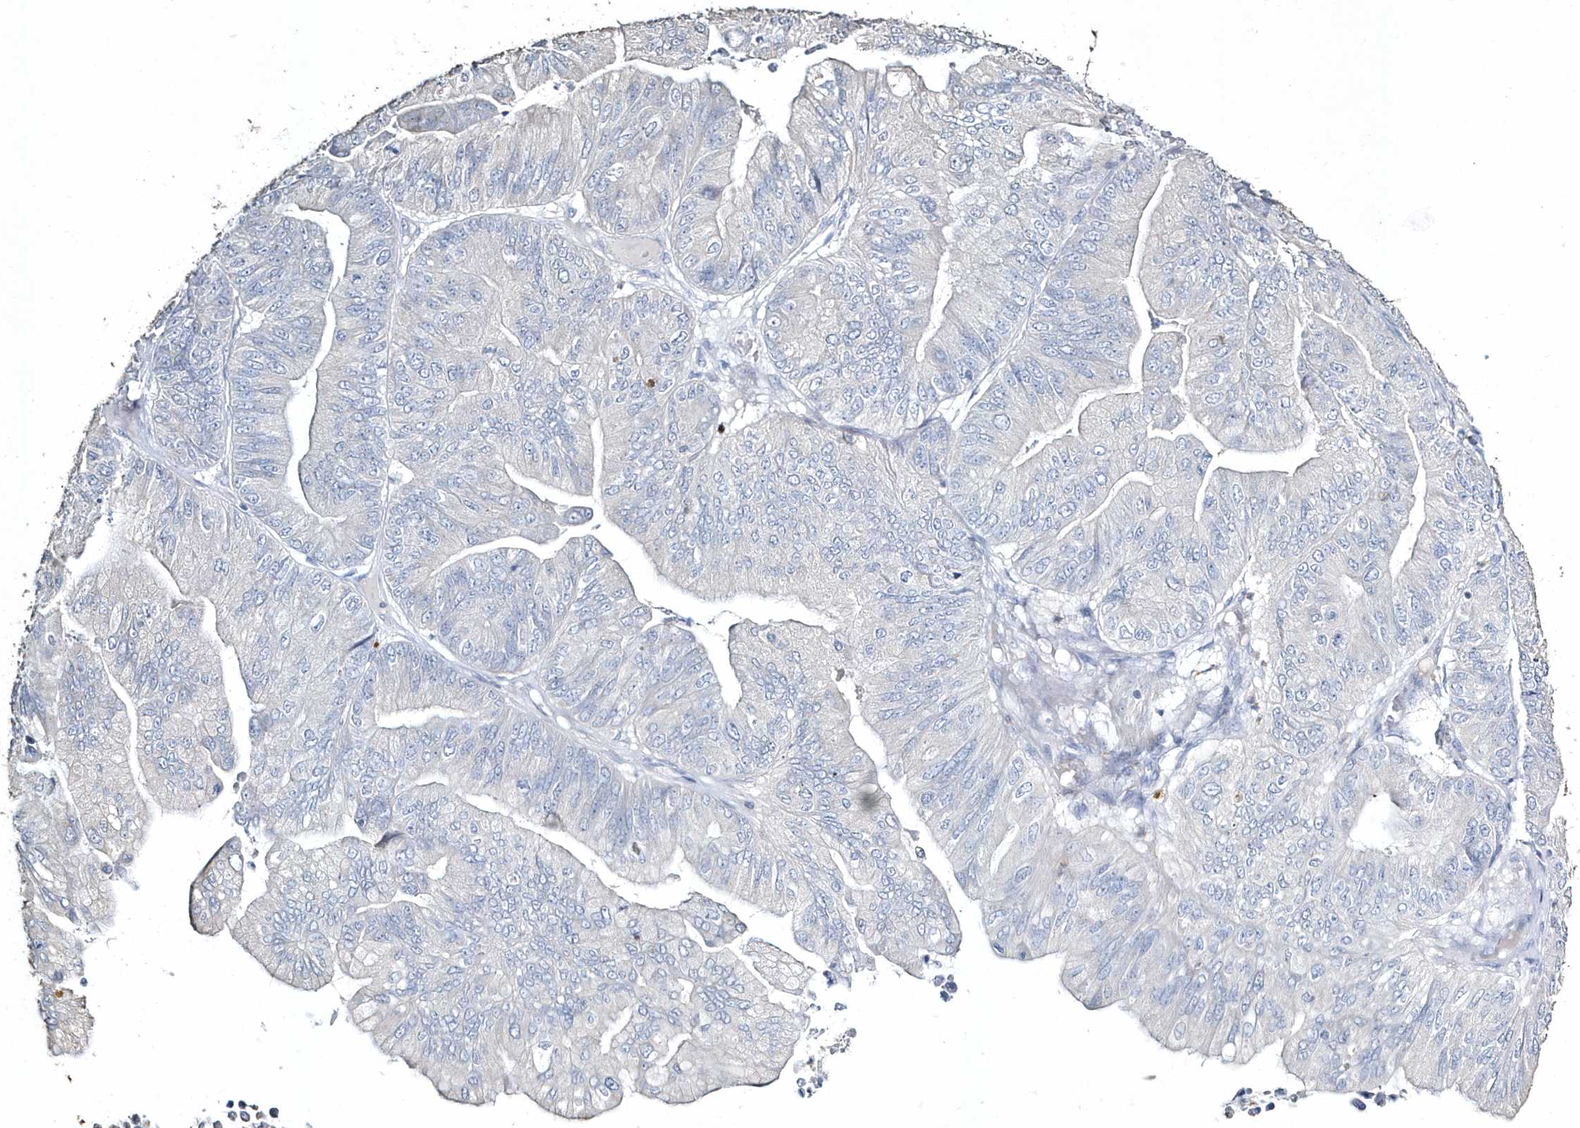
{"staining": {"intensity": "weak", "quantity": "<25%", "location": "cytoplasmic/membranous"}, "tissue": "ovarian cancer", "cell_type": "Tumor cells", "image_type": "cancer", "snomed": [{"axis": "morphology", "description": "Cystadenocarcinoma, mucinous, NOS"}, {"axis": "topography", "description": "Ovary"}], "caption": "A photomicrograph of ovarian cancer stained for a protein exhibits no brown staining in tumor cells.", "gene": "MYOT", "patient": {"sex": "female", "age": 61}}